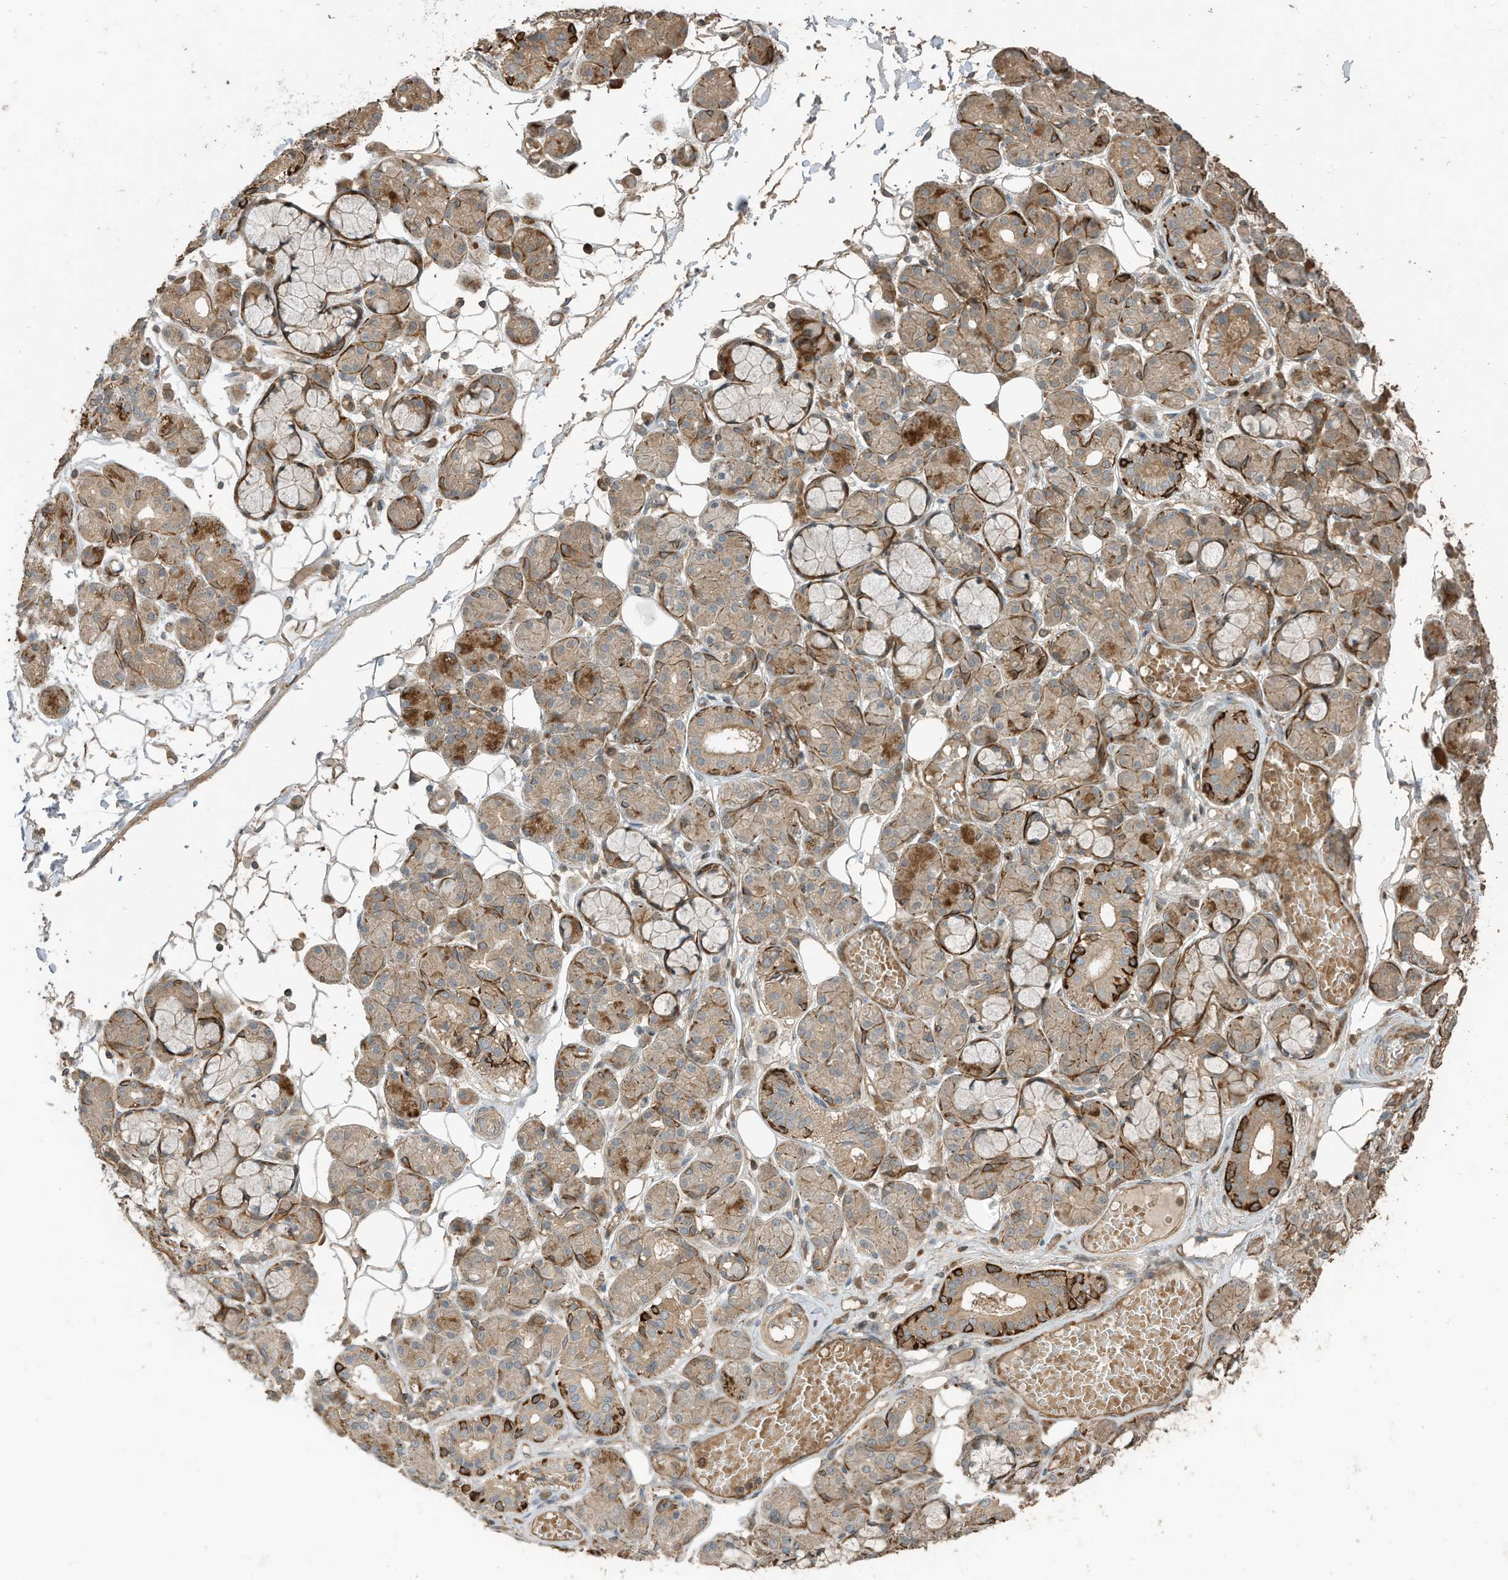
{"staining": {"intensity": "moderate", "quantity": "25%-75%", "location": "cytoplasmic/membranous"}, "tissue": "salivary gland", "cell_type": "Glandular cells", "image_type": "normal", "snomed": [{"axis": "morphology", "description": "Normal tissue, NOS"}, {"axis": "topography", "description": "Salivary gland"}], "caption": "Salivary gland was stained to show a protein in brown. There is medium levels of moderate cytoplasmic/membranous staining in approximately 25%-75% of glandular cells. The staining was performed using DAB (3,3'-diaminobenzidine), with brown indicating positive protein expression. Nuclei are stained blue with hematoxylin.", "gene": "ZNF653", "patient": {"sex": "male", "age": 63}}